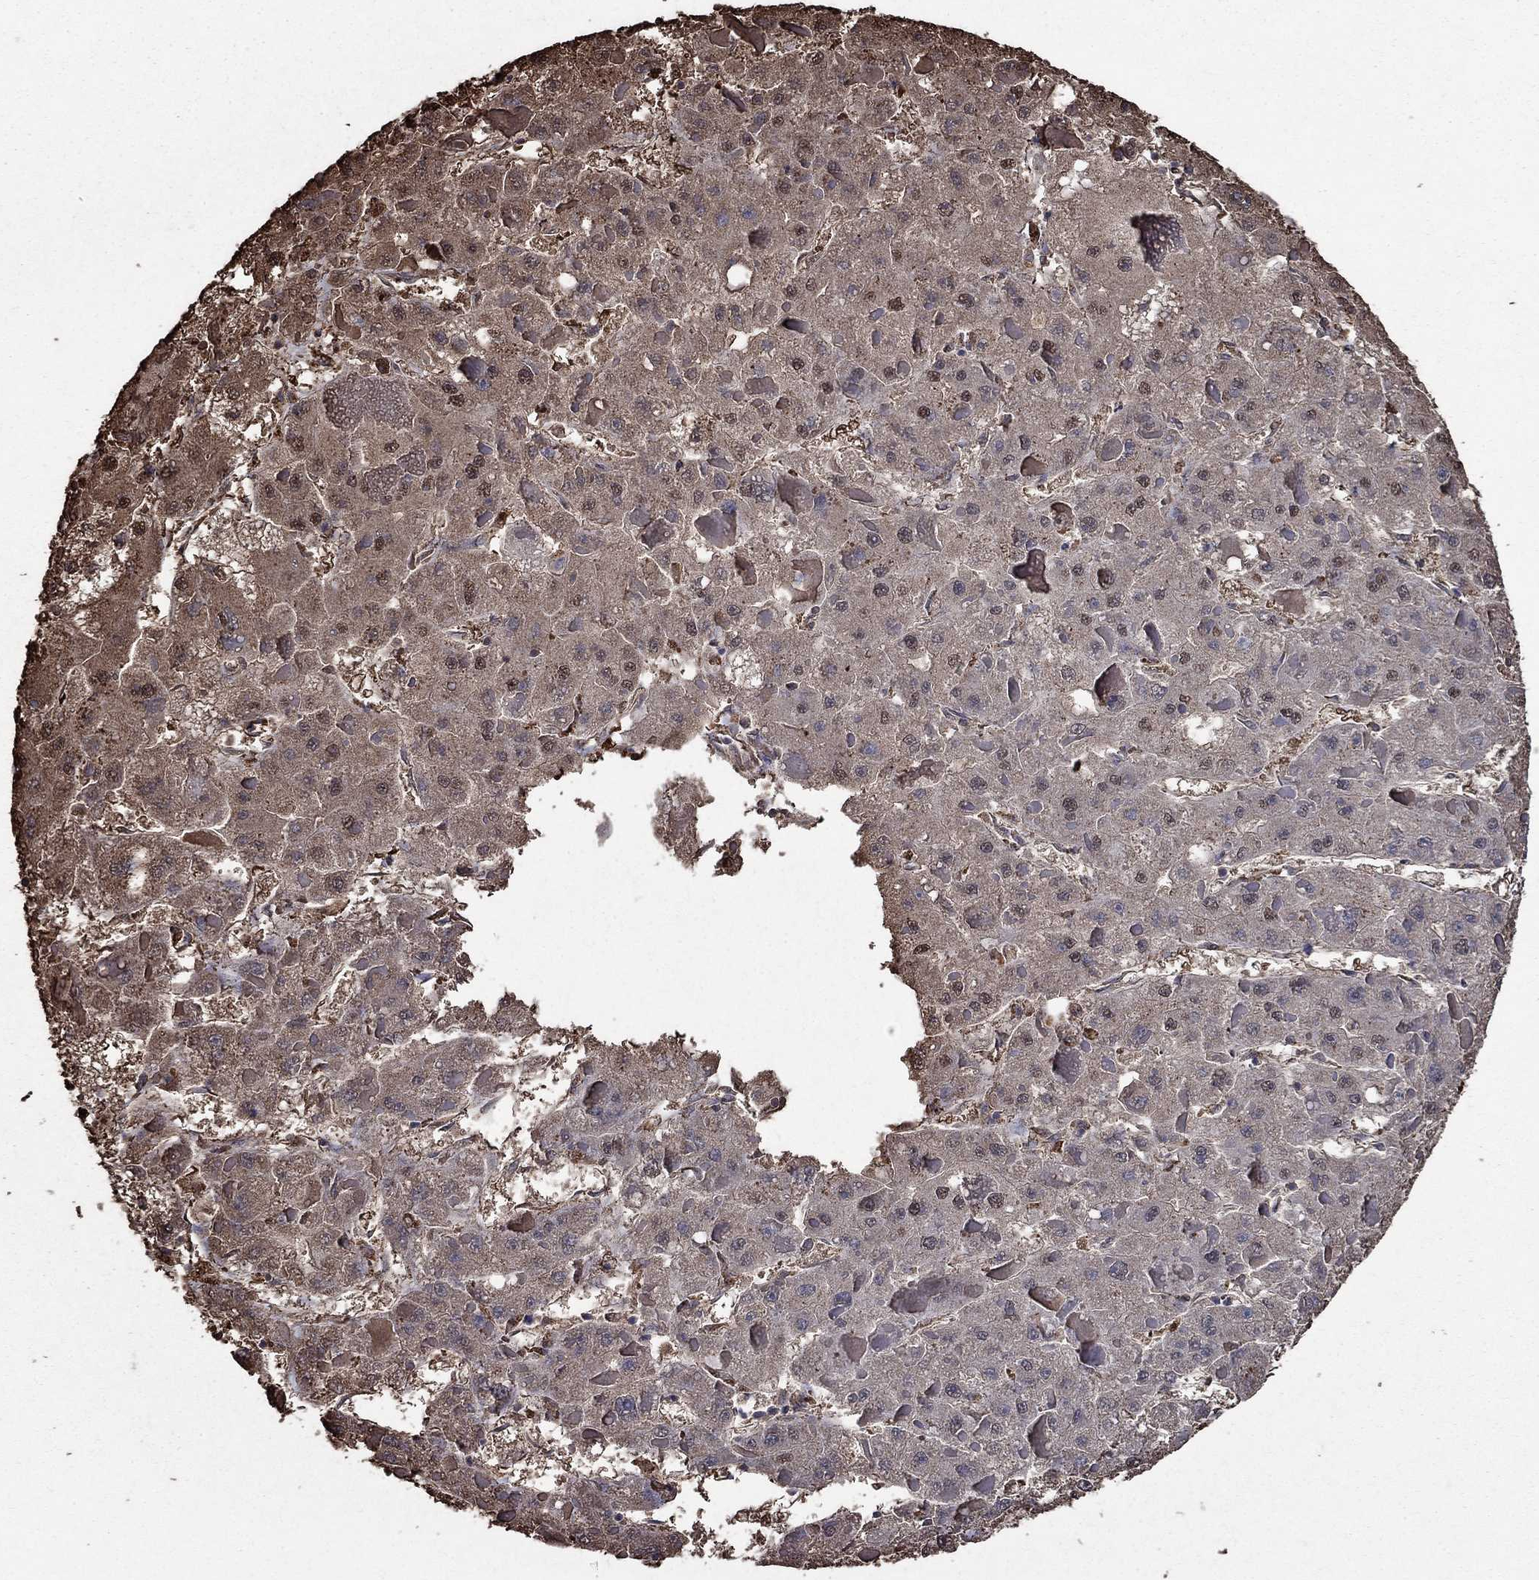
{"staining": {"intensity": "moderate", "quantity": "<25%", "location": "nuclear"}, "tissue": "liver cancer", "cell_type": "Tumor cells", "image_type": "cancer", "snomed": [{"axis": "morphology", "description": "Carcinoma, Hepatocellular, NOS"}, {"axis": "topography", "description": "Liver"}], "caption": "Immunohistochemistry micrograph of neoplastic tissue: human liver cancer (hepatocellular carcinoma) stained using IHC shows low levels of moderate protein expression localized specifically in the nuclear of tumor cells, appearing as a nuclear brown color.", "gene": "GAPDH", "patient": {"sex": "female", "age": 73}}